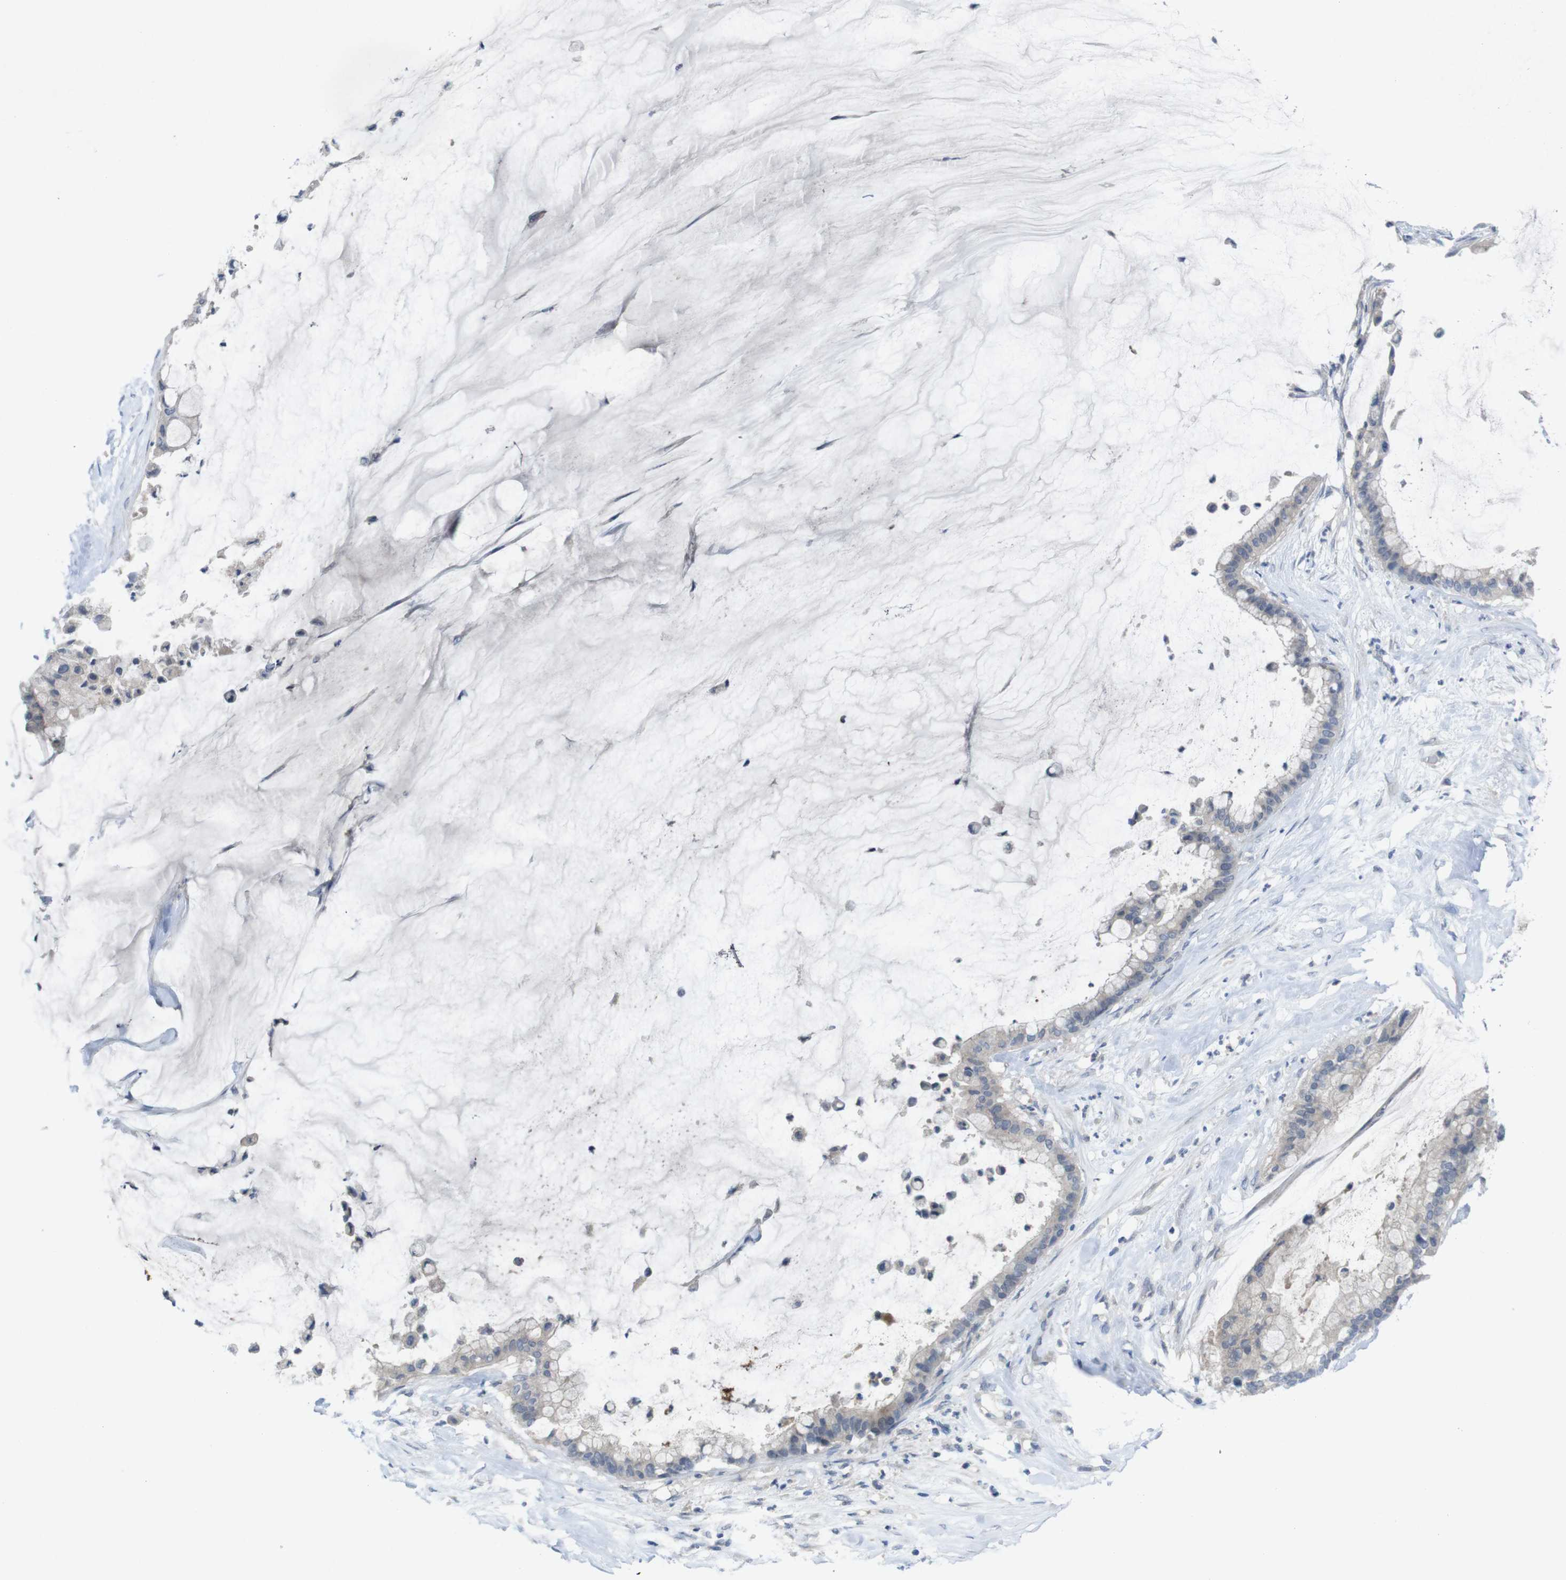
{"staining": {"intensity": "weak", "quantity": "<25%", "location": "cytoplasmic/membranous"}, "tissue": "pancreatic cancer", "cell_type": "Tumor cells", "image_type": "cancer", "snomed": [{"axis": "morphology", "description": "Adenocarcinoma, NOS"}, {"axis": "topography", "description": "Pancreas"}], "caption": "DAB immunohistochemical staining of human pancreatic adenocarcinoma demonstrates no significant positivity in tumor cells.", "gene": "SLAMF7", "patient": {"sex": "male", "age": 41}}